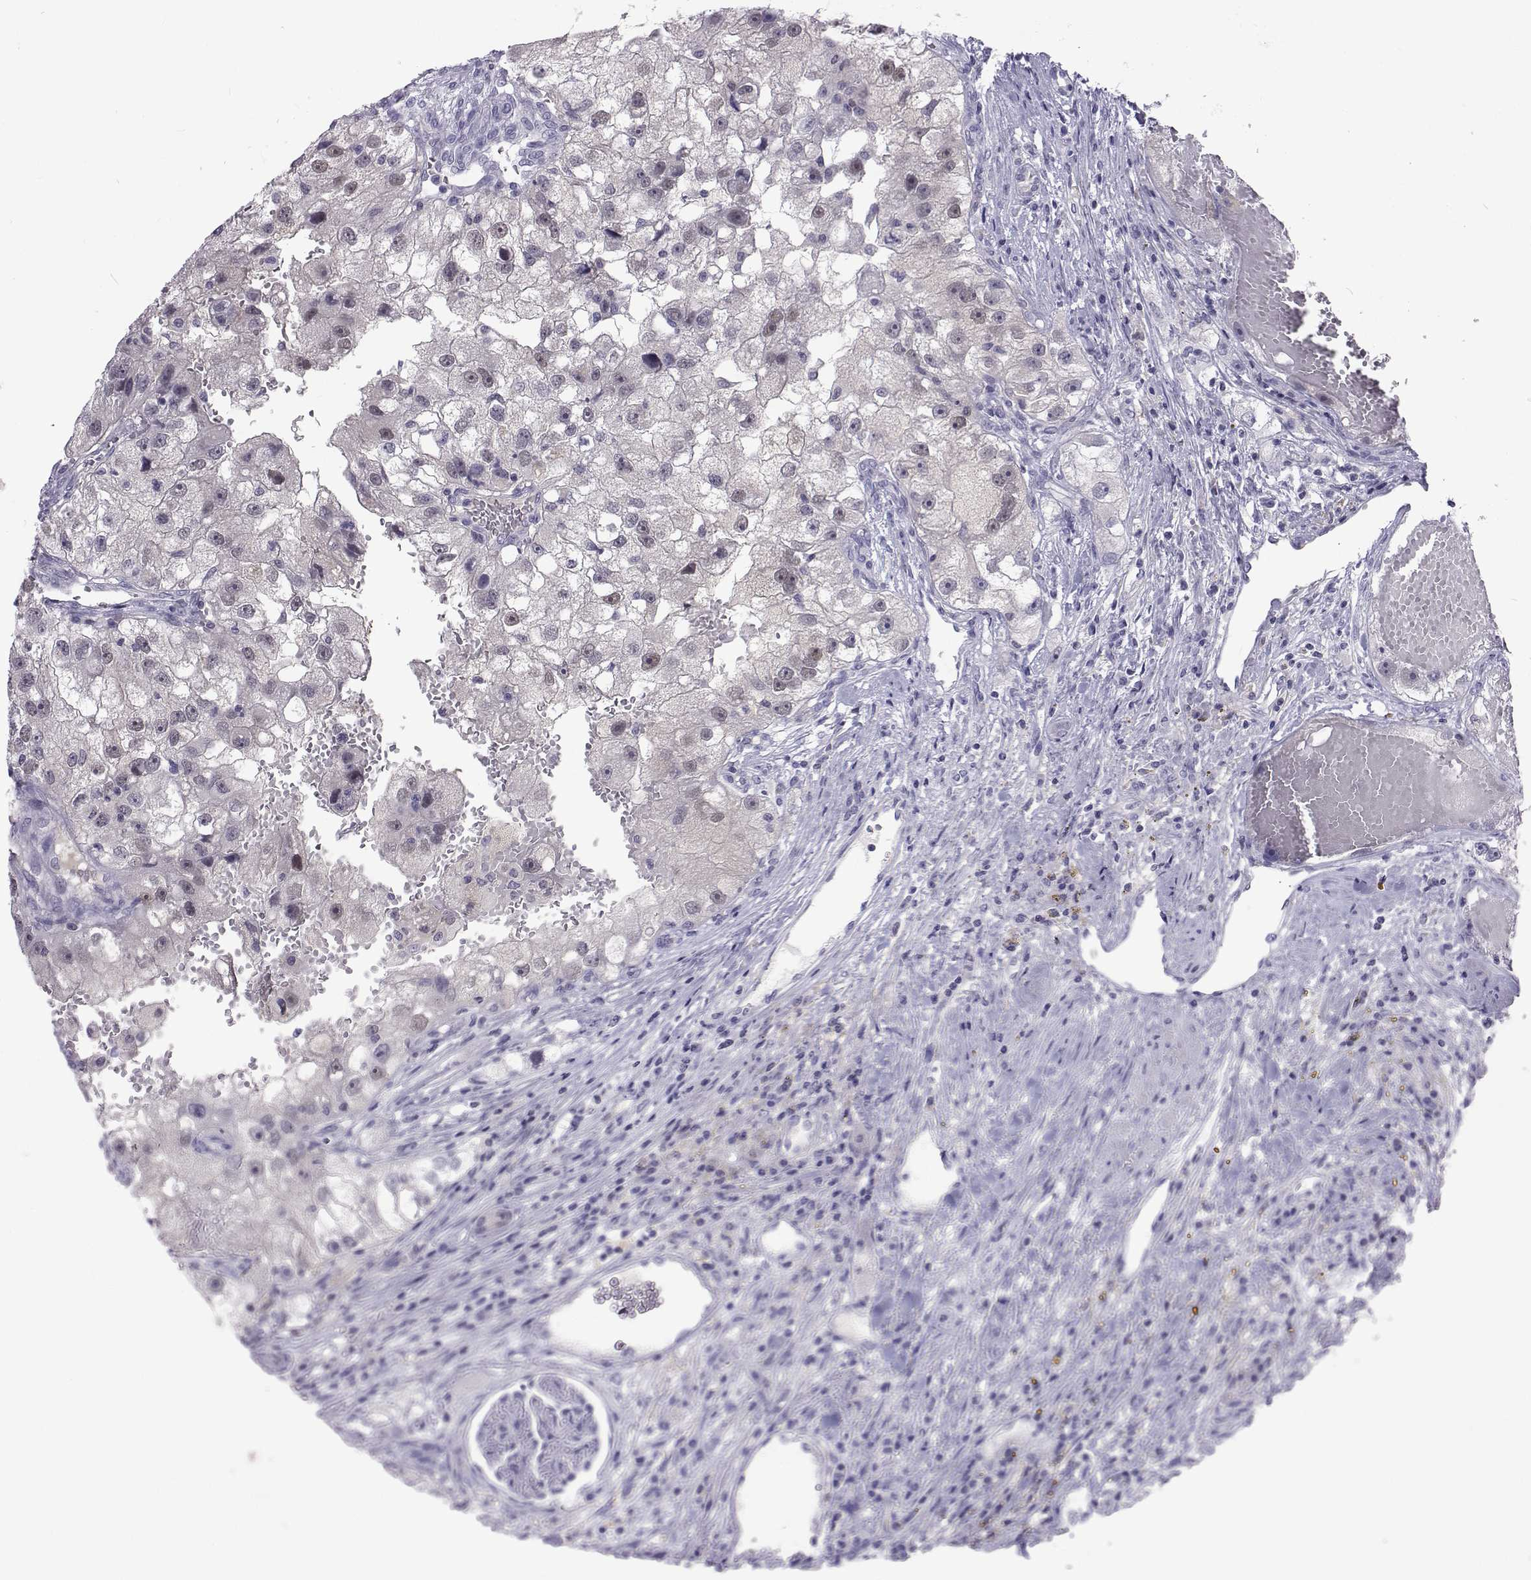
{"staining": {"intensity": "negative", "quantity": "none", "location": "none"}, "tissue": "renal cancer", "cell_type": "Tumor cells", "image_type": "cancer", "snomed": [{"axis": "morphology", "description": "Adenocarcinoma, NOS"}, {"axis": "topography", "description": "Kidney"}], "caption": "Tumor cells are negative for protein expression in human renal cancer. The staining is performed using DAB brown chromogen with nuclei counter-stained in using hematoxylin.", "gene": "GALM", "patient": {"sex": "male", "age": 63}}